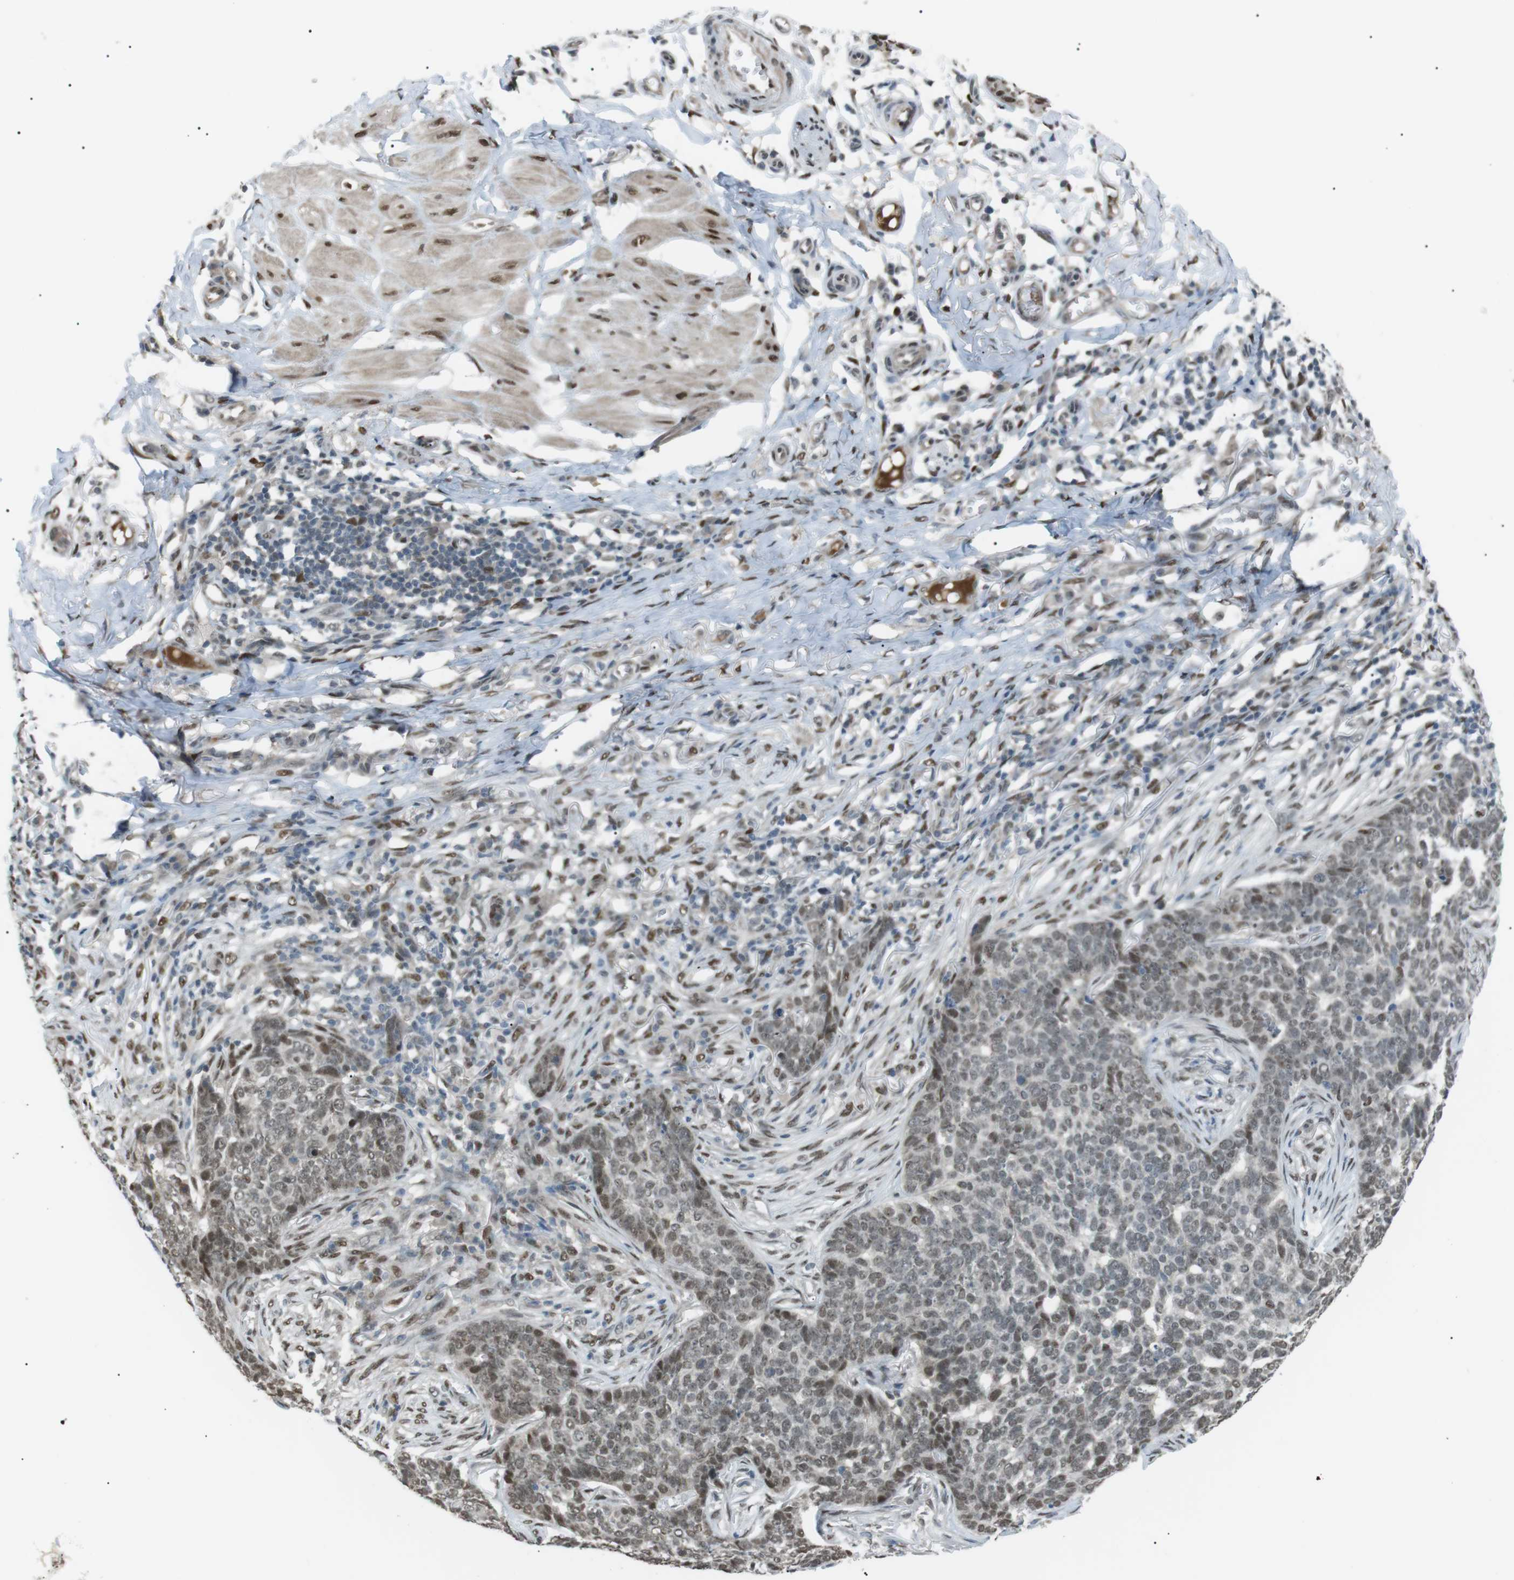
{"staining": {"intensity": "weak", "quantity": "25%-75%", "location": "nuclear"}, "tissue": "skin cancer", "cell_type": "Tumor cells", "image_type": "cancer", "snomed": [{"axis": "morphology", "description": "Basal cell carcinoma"}, {"axis": "topography", "description": "Skin"}], "caption": "Tumor cells demonstrate low levels of weak nuclear staining in approximately 25%-75% of cells in human skin cancer. (Brightfield microscopy of DAB IHC at high magnification).", "gene": "SRPK2", "patient": {"sex": "male", "age": 85}}